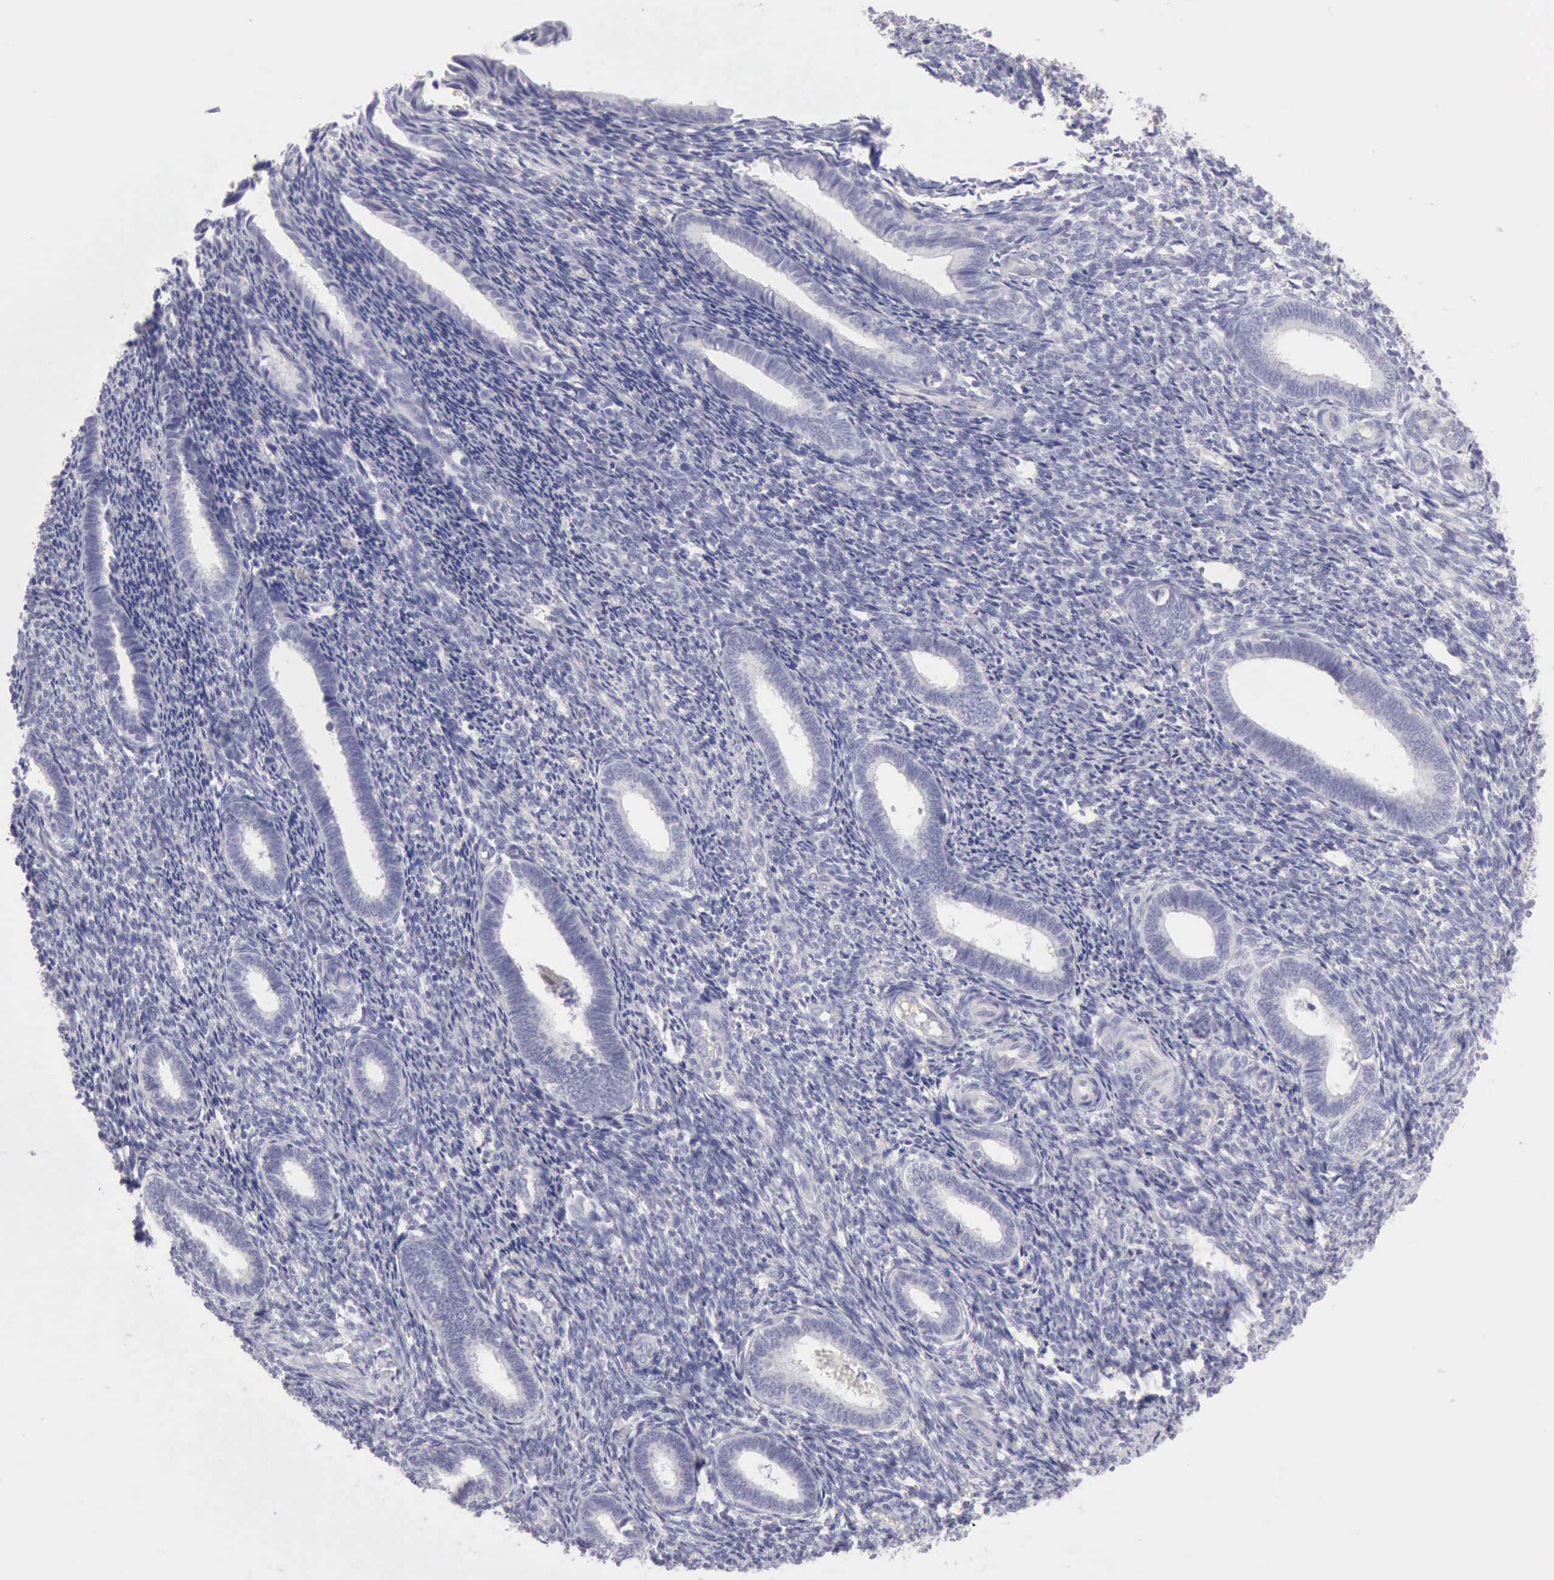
{"staining": {"intensity": "negative", "quantity": "none", "location": "none"}, "tissue": "endometrium", "cell_type": "Cells in endometrial stroma", "image_type": "normal", "snomed": [{"axis": "morphology", "description": "Normal tissue, NOS"}, {"axis": "topography", "description": "Endometrium"}], "caption": "This is a micrograph of immunohistochemistry staining of benign endometrium, which shows no staining in cells in endometrial stroma.", "gene": "RNASE1", "patient": {"sex": "female", "age": 27}}